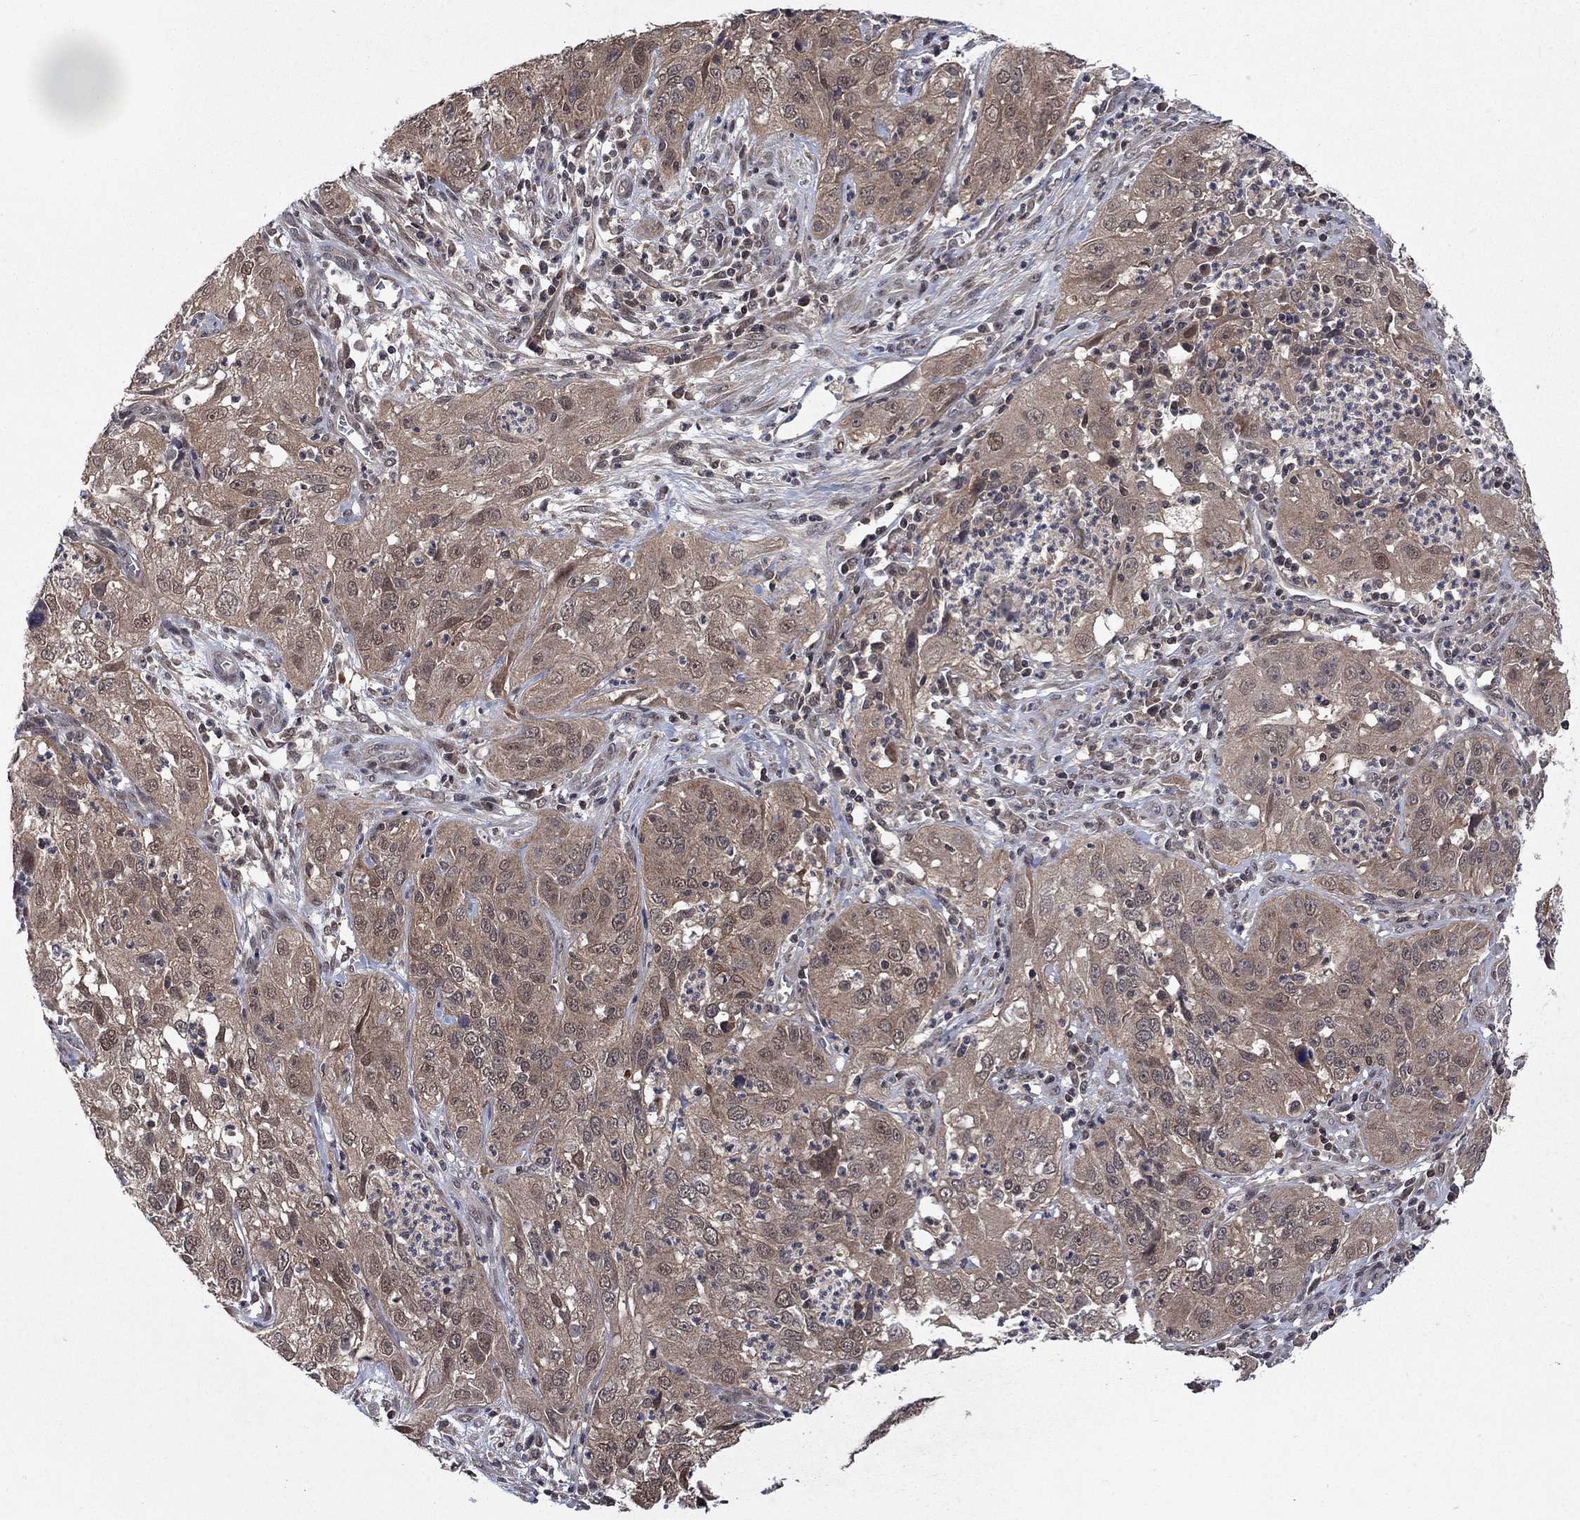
{"staining": {"intensity": "weak", "quantity": ">75%", "location": "cytoplasmic/membranous,nuclear"}, "tissue": "cervical cancer", "cell_type": "Tumor cells", "image_type": "cancer", "snomed": [{"axis": "morphology", "description": "Squamous cell carcinoma, NOS"}, {"axis": "topography", "description": "Cervix"}], "caption": "Cervical cancer stained with IHC displays weak cytoplasmic/membranous and nuclear staining in approximately >75% of tumor cells.", "gene": "IAH1", "patient": {"sex": "female", "age": 32}}